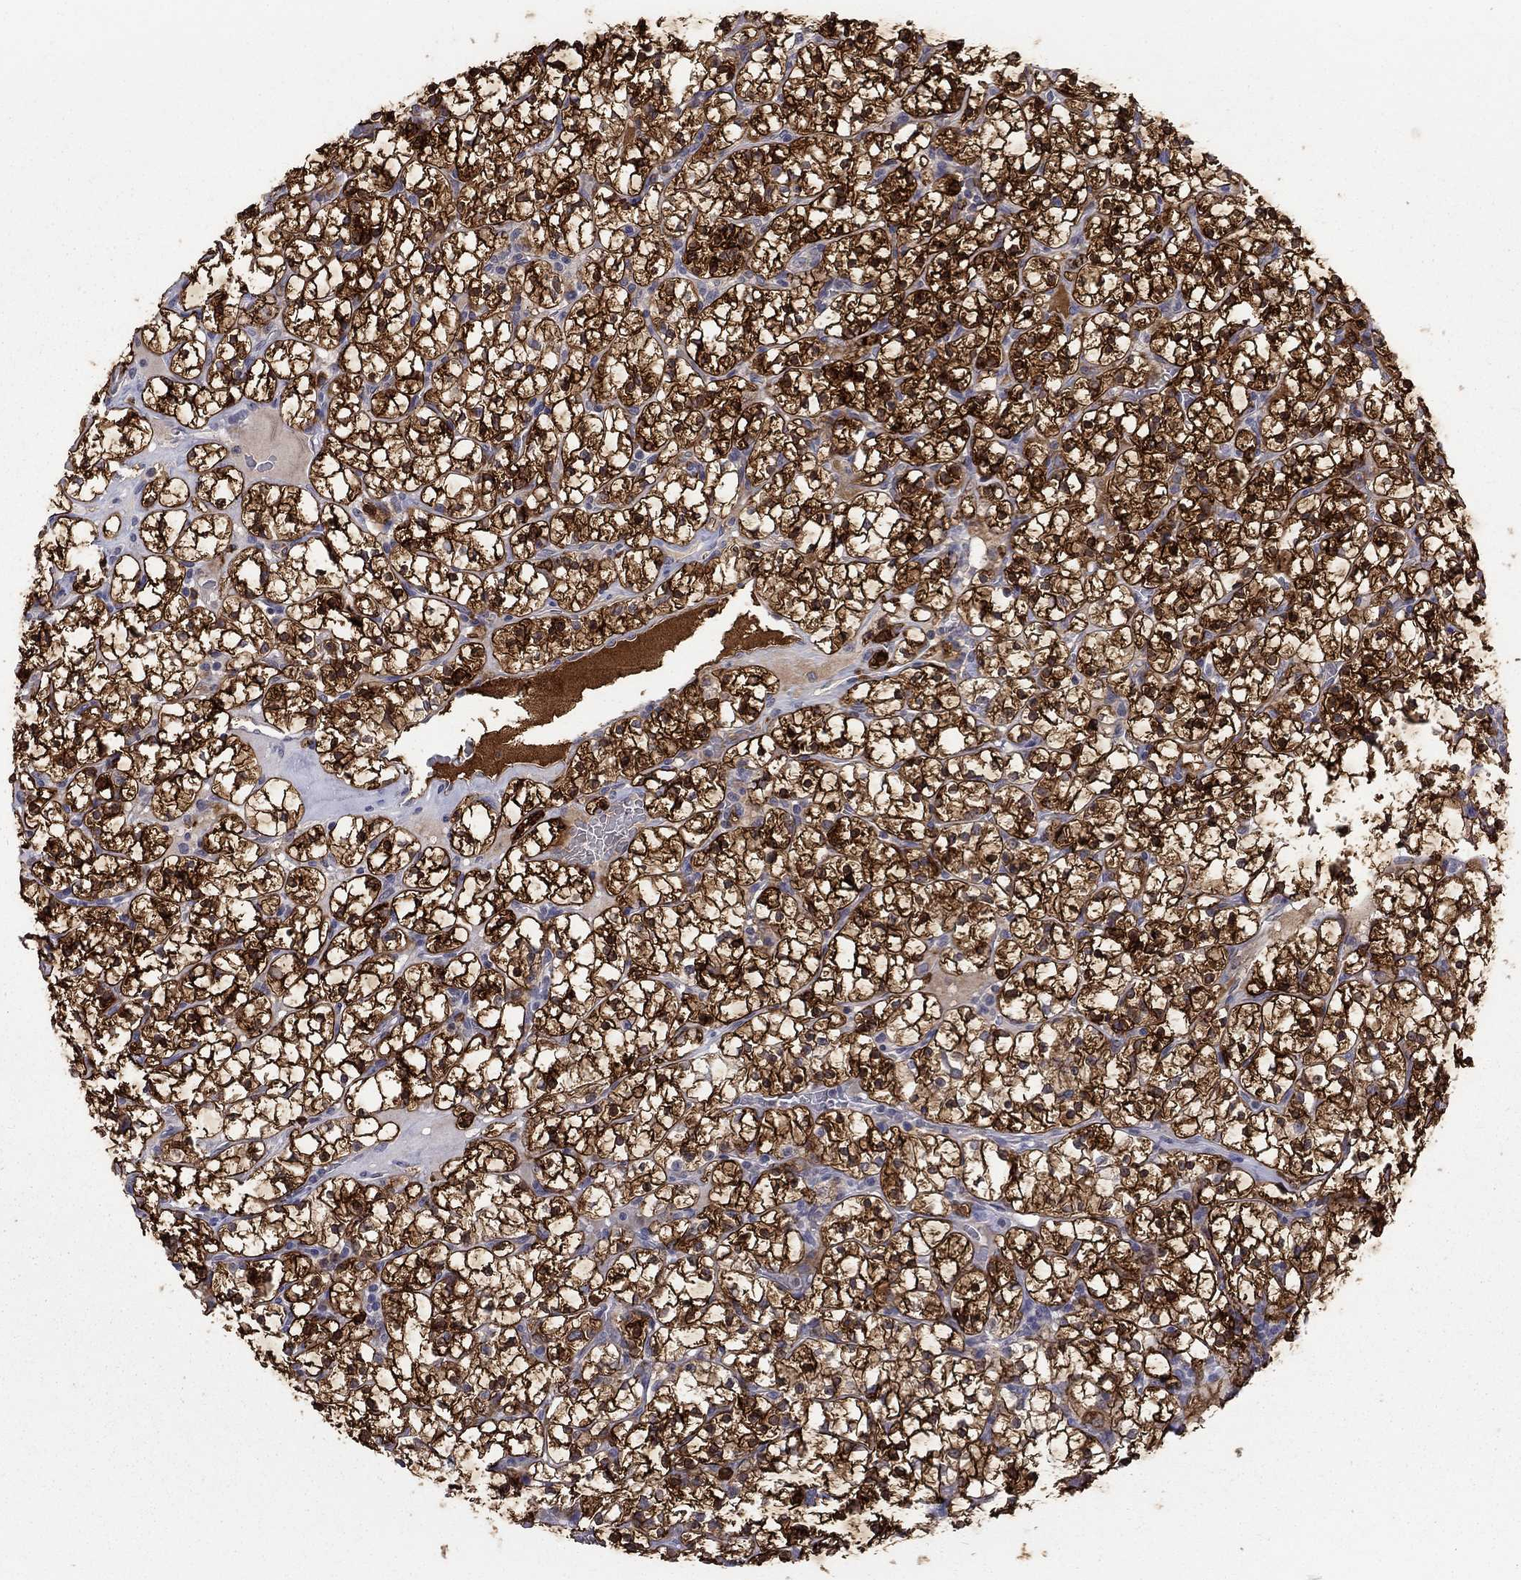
{"staining": {"intensity": "strong", "quantity": ">75%", "location": "cytoplasmic/membranous"}, "tissue": "renal cancer", "cell_type": "Tumor cells", "image_type": "cancer", "snomed": [{"axis": "morphology", "description": "Adenocarcinoma, NOS"}, {"axis": "topography", "description": "Kidney"}], "caption": "Immunohistochemical staining of human adenocarcinoma (renal) demonstrates high levels of strong cytoplasmic/membranous protein expression in about >75% of tumor cells.", "gene": "PCBP3", "patient": {"sex": "female", "age": 89}}